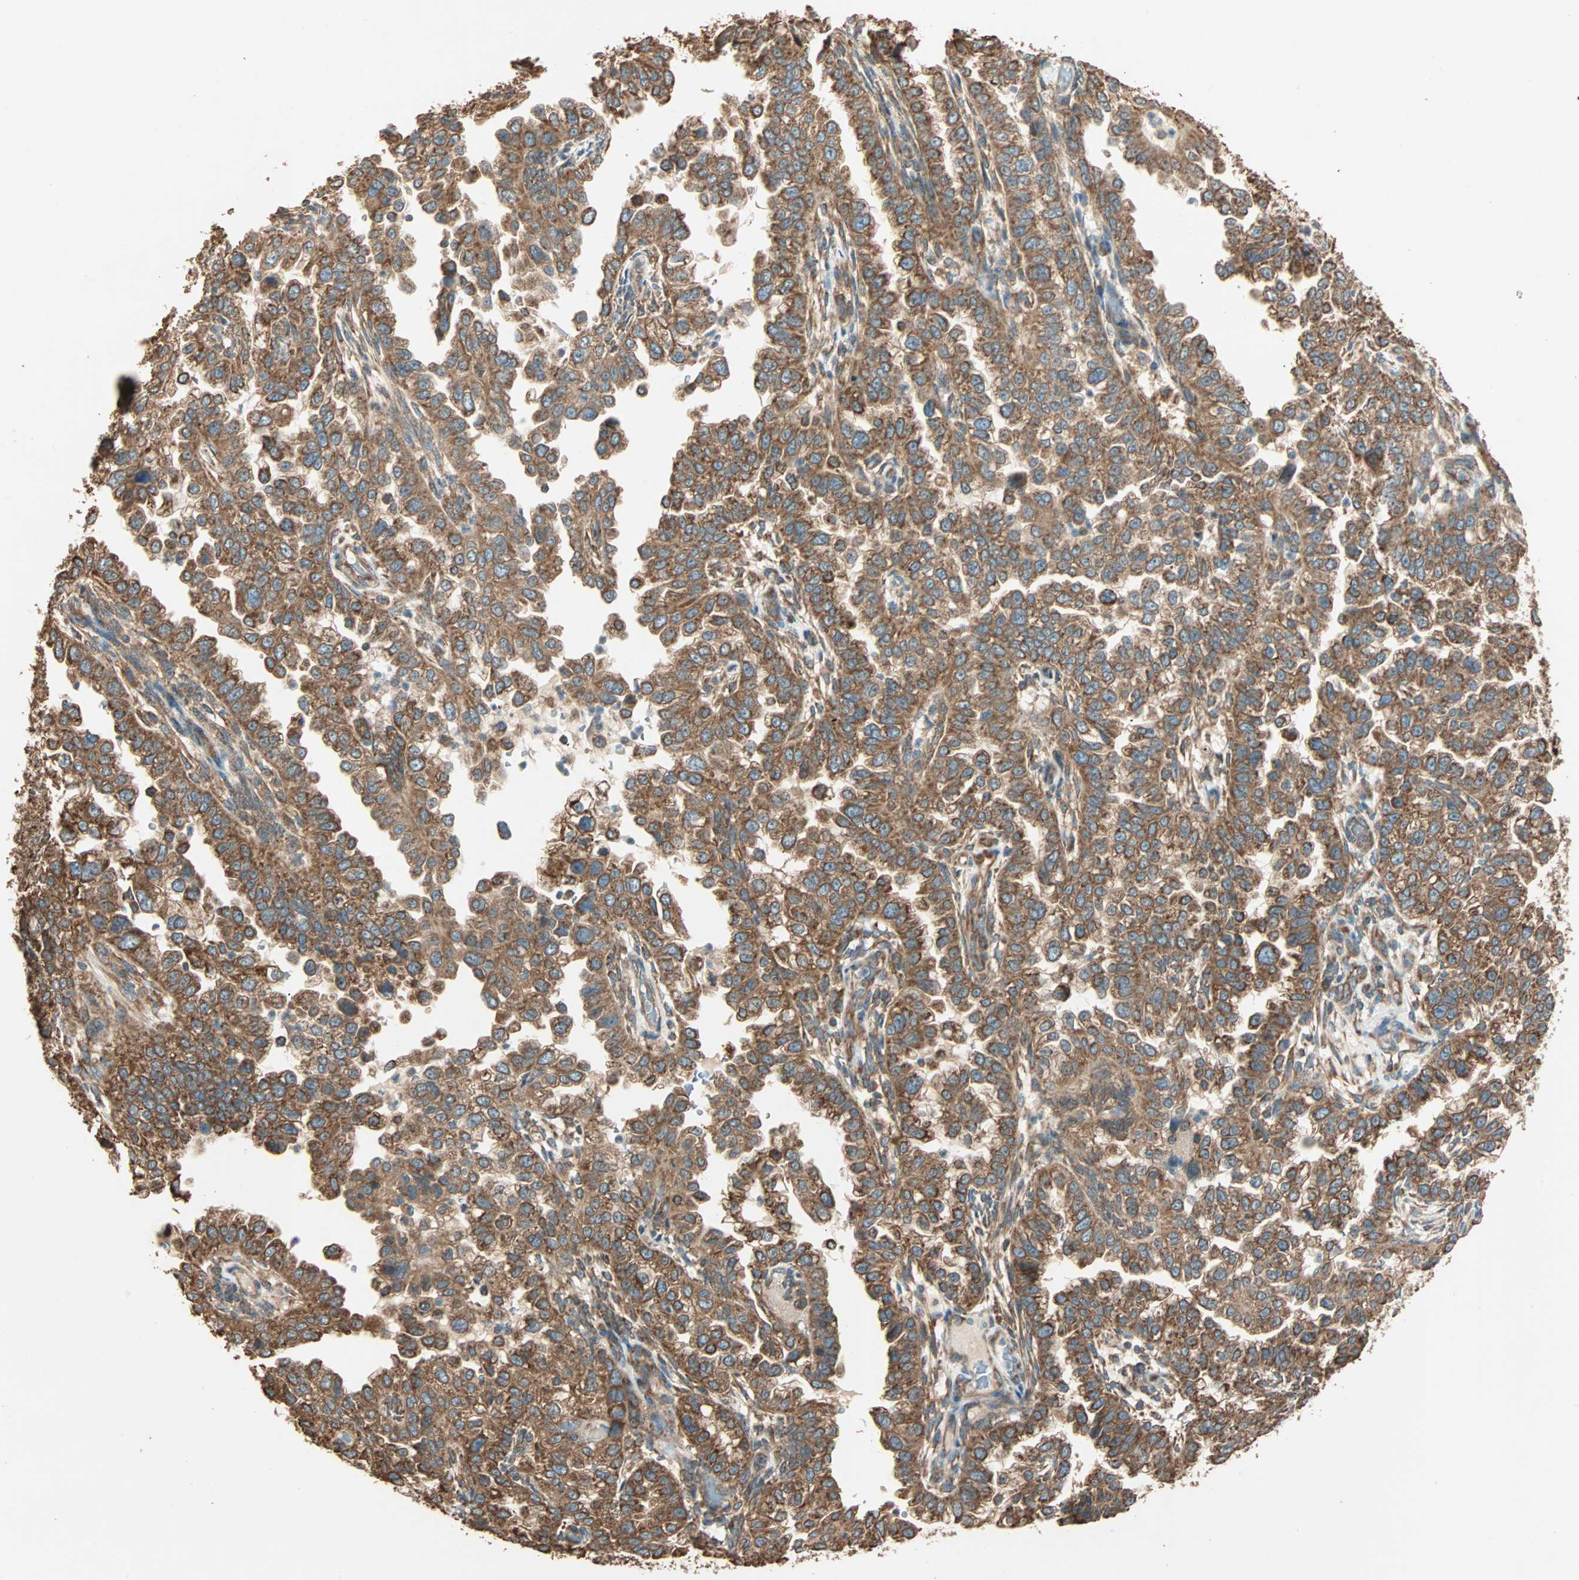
{"staining": {"intensity": "strong", "quantity": ">75%", "location": "cytoplasmic/membranous"}, "tissue": "endometrial cancer", "cell_type": "Tumor cells", "image_type": "cancer", "snomed": [{"axis": "morphology", "description": "Adenocarcinoma, NOS"}, {"axis": "topography", "description": "Endometrium"}], "caption": "Protein analysis of endometrial cancer tissue reveals strong cytoplasmic/membranous positivity in about >75% of tumor cells. The staining was performed using DAB (3,3'-diaminobenzidine) to visualize the protein expression in brown, while the nuclei were stained in blue with hematoxylin (Magnification: 20x).", "gene": "EIF4G2", "patient": {"sex": "female", "age": 85}}